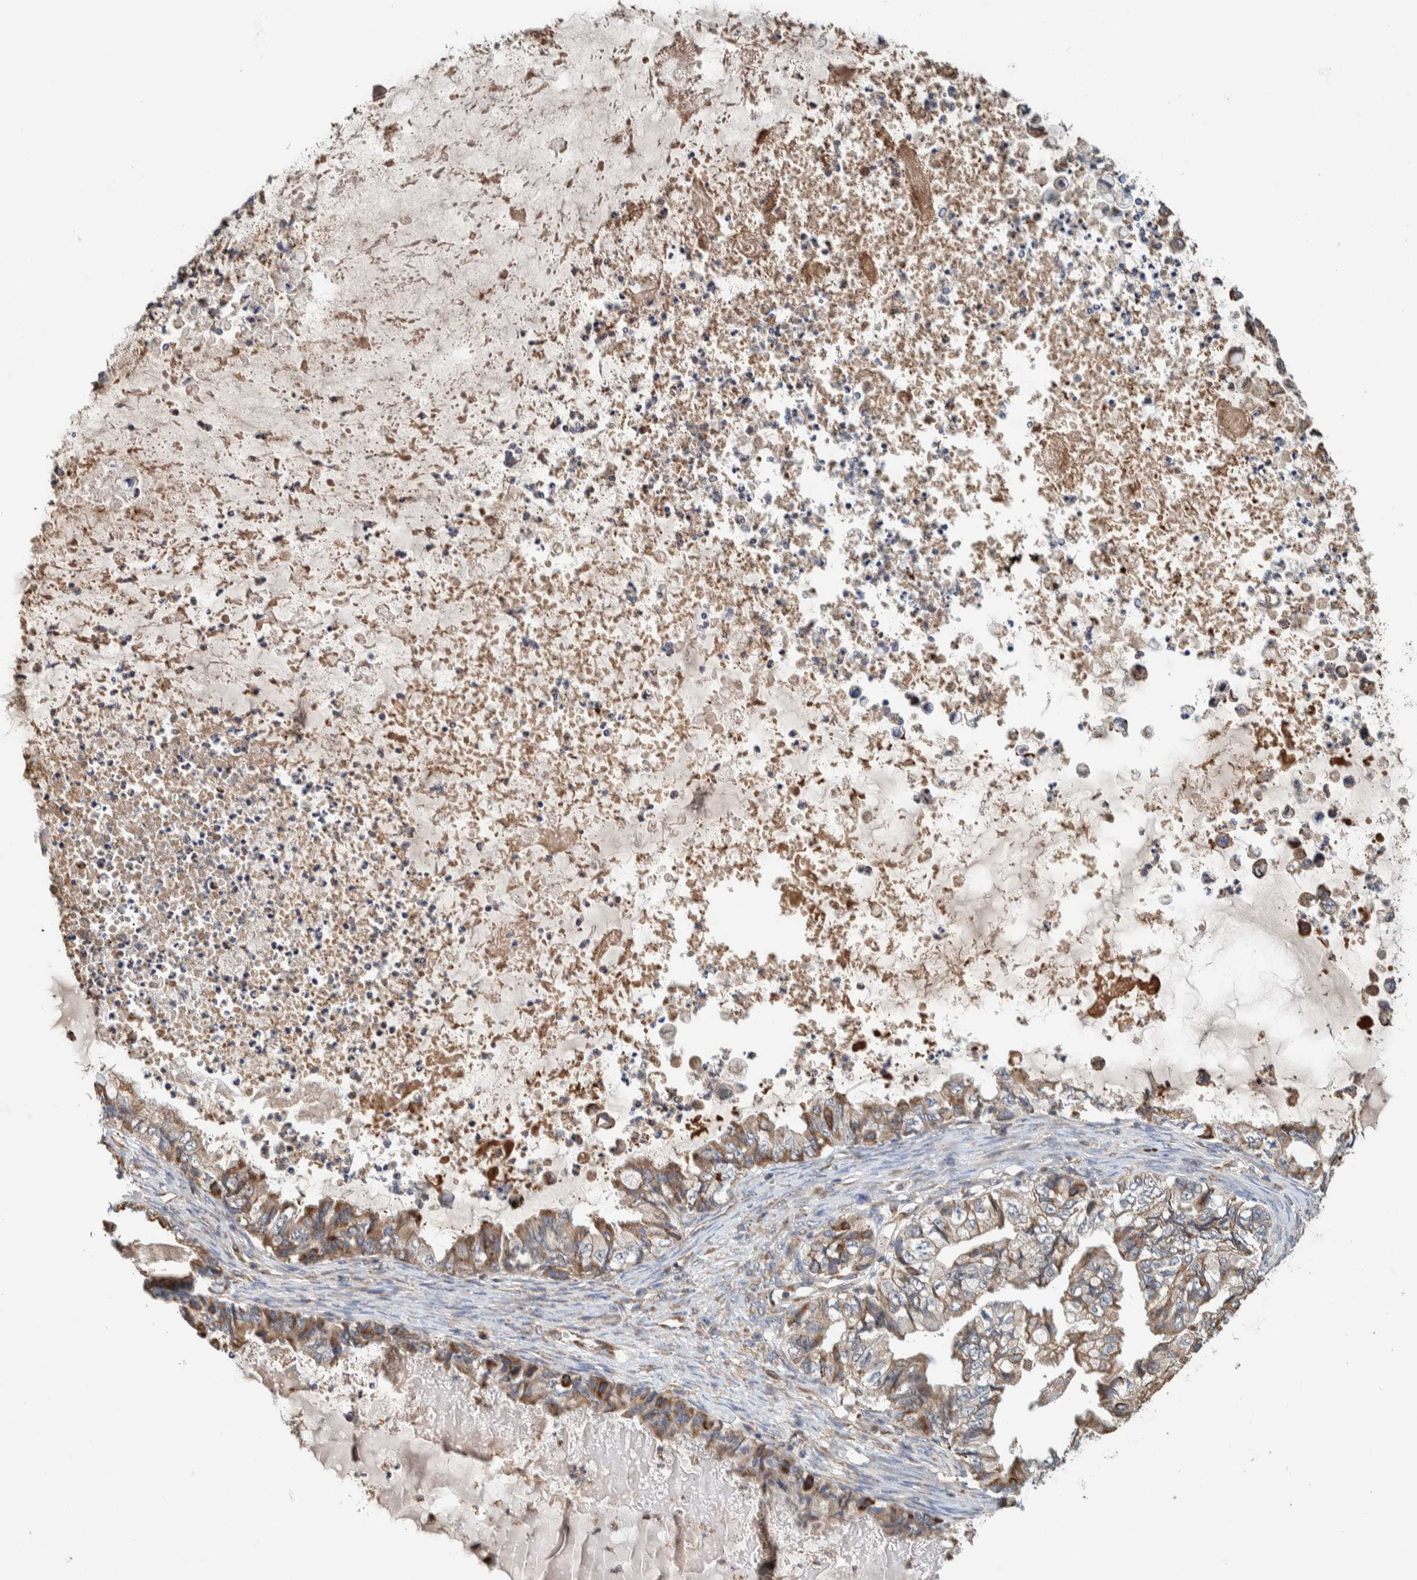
{"staining": {"intensity": "moderate", "quantity": ">75%", "location": "cytoplasmic/membranous"}, "tissue": "ovarian cancer", "cell_type": "Tumor cells", "image_type": "cancer", "snomed": [{"axis": "morphology", "description": "Cystadenocarcinoma, mucinous, NOS"}, {"axis": "topography", "description": "Ovary"}], "caption": "Ovarian cancer stained with a protein marker displays moderate staining in tumor cells.", "gene": "PLA2G3", "patient": {"sex": "female", "age": 80}}